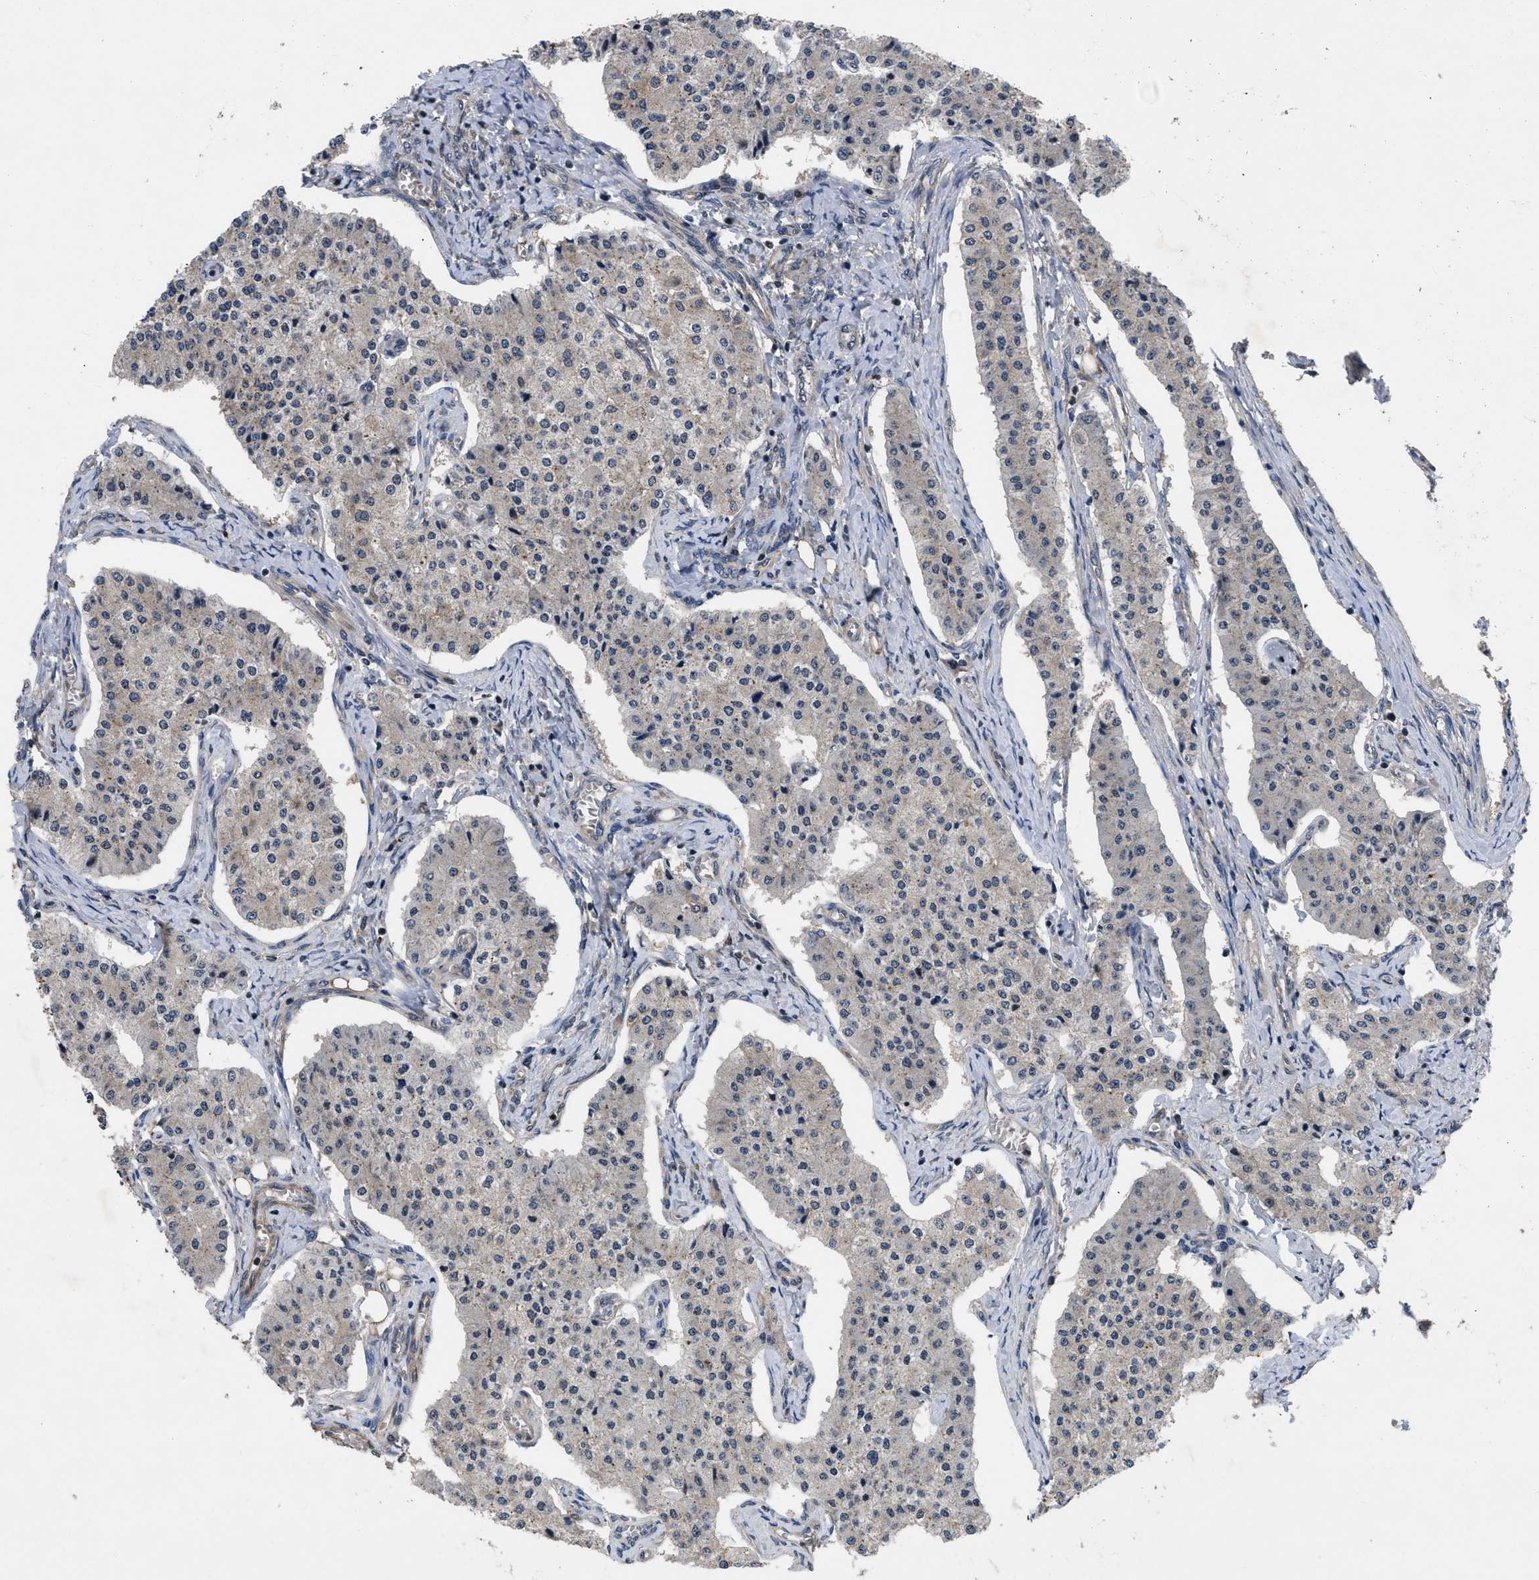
{"staining": {"intensity": "negative", "quantity": "none", "location": "none"}, "tissue": "carcinoid", "cell_type": "Tumor cells", "image_type": "cancer", "snomed": [{"axis": "morphology", "description": "Carcinoid, malignant, NOS"}, {"axis": "topography", "description": "Colon"}], "caption": "A high-resolution micrograph shows IHC staining of carcinoid (malignant), which reveals no significant staining in tumor cells.", "gene": "DNAJC14", "patient": {"sex": "female", "age": 52}}